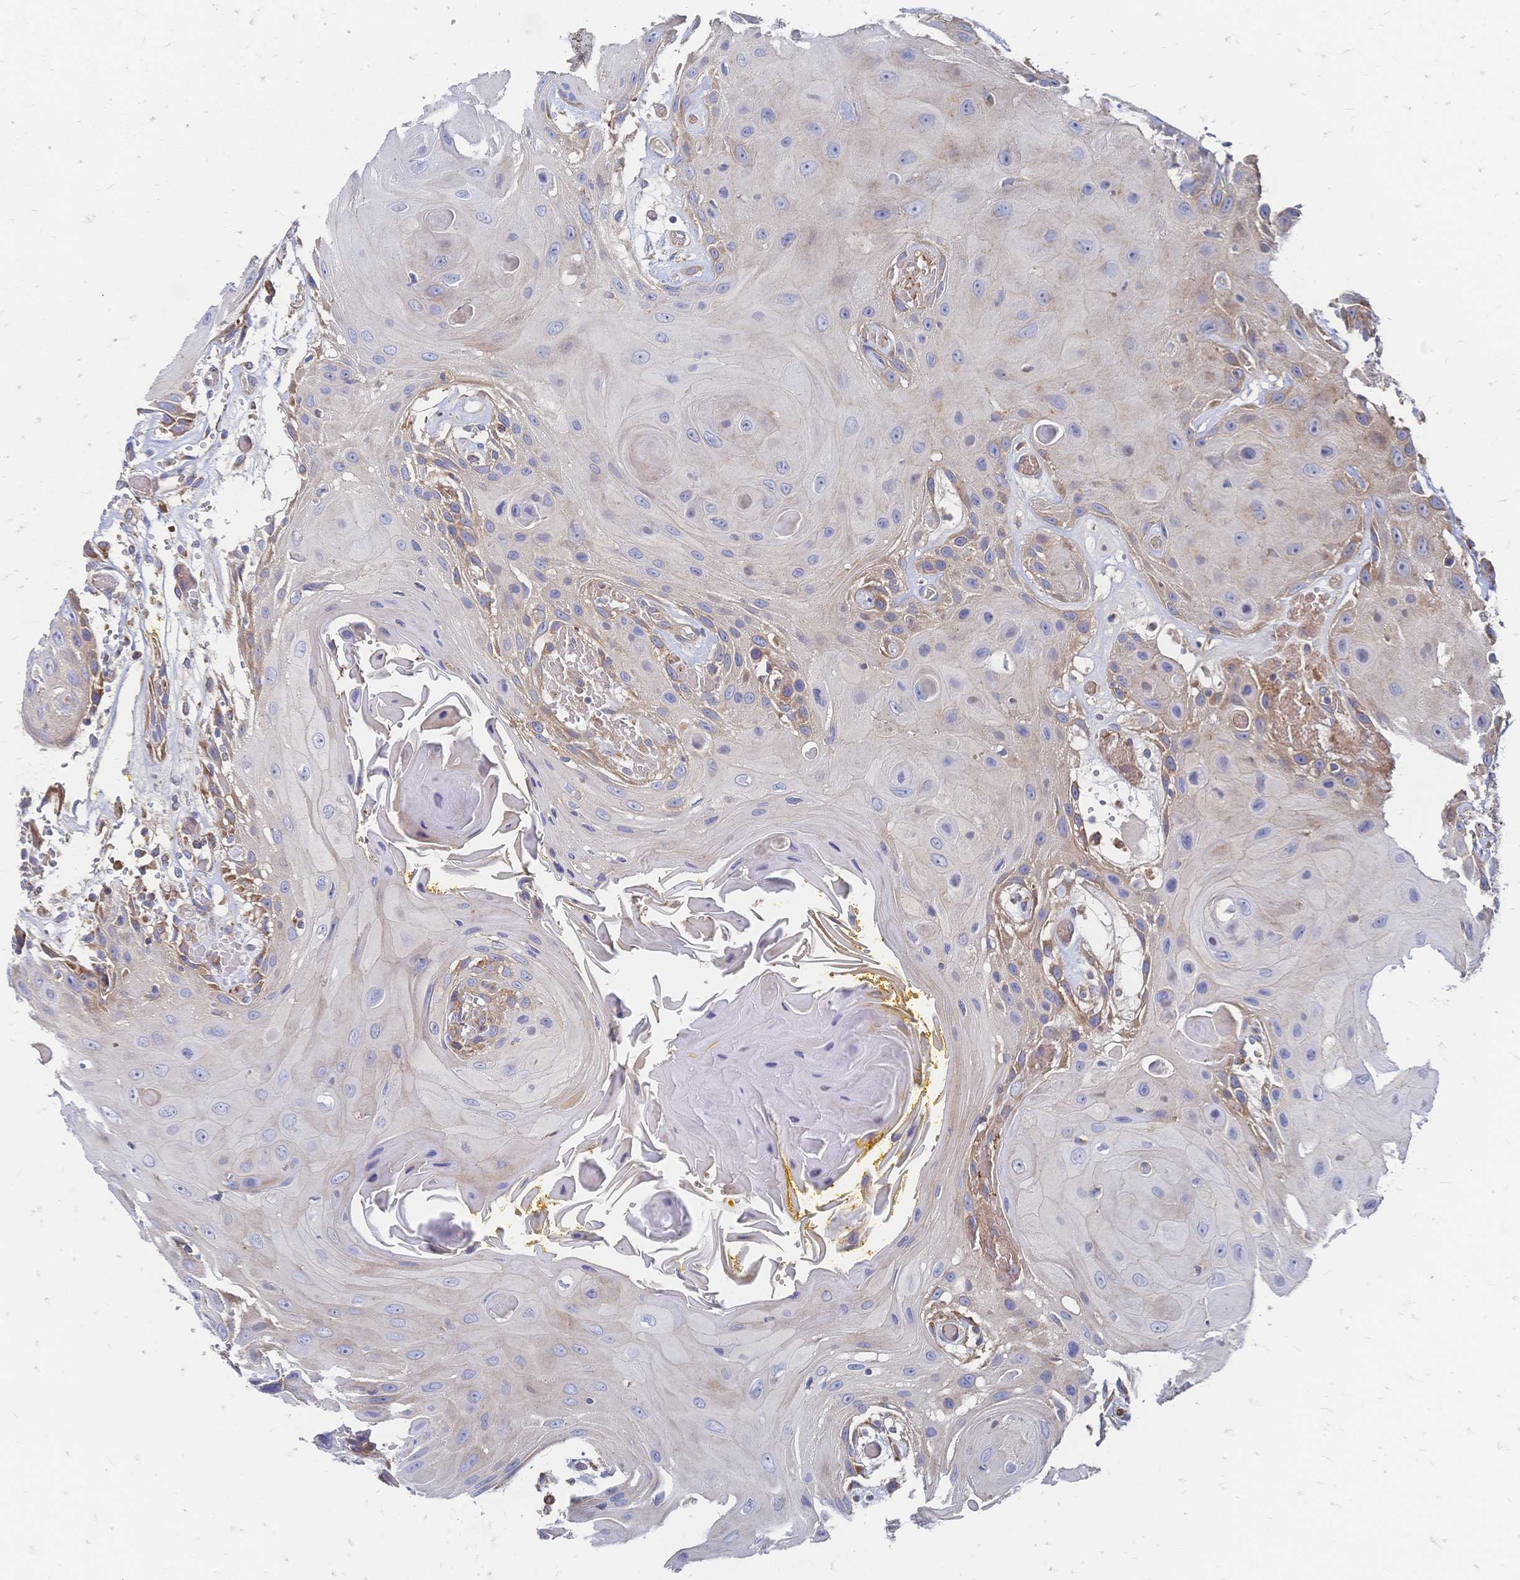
{"staining": {"intensity": "moderate", "quantity": "<25%", "location": "cytoplasmic/membranous"}, "tissue": "head and neck cancer", "cell_type": "Tumor cells", "image_type": "cancer", "snomed": [{"axis": "morphology", "description": "Squamous cell carcinoma, NOS"}, {"axis": "topography", "description": "Oral tissue"}, {"axis": "topography", "description": "Head-Neck"}], "caption": "Immunohistochemical staining of head and neck cancer reveals low levels of moderate cytoplasmic/membranous staining in about <25% of tumor cells.", "gene": "SORBS1", "patient": {"sex": "male", "age": 49}}